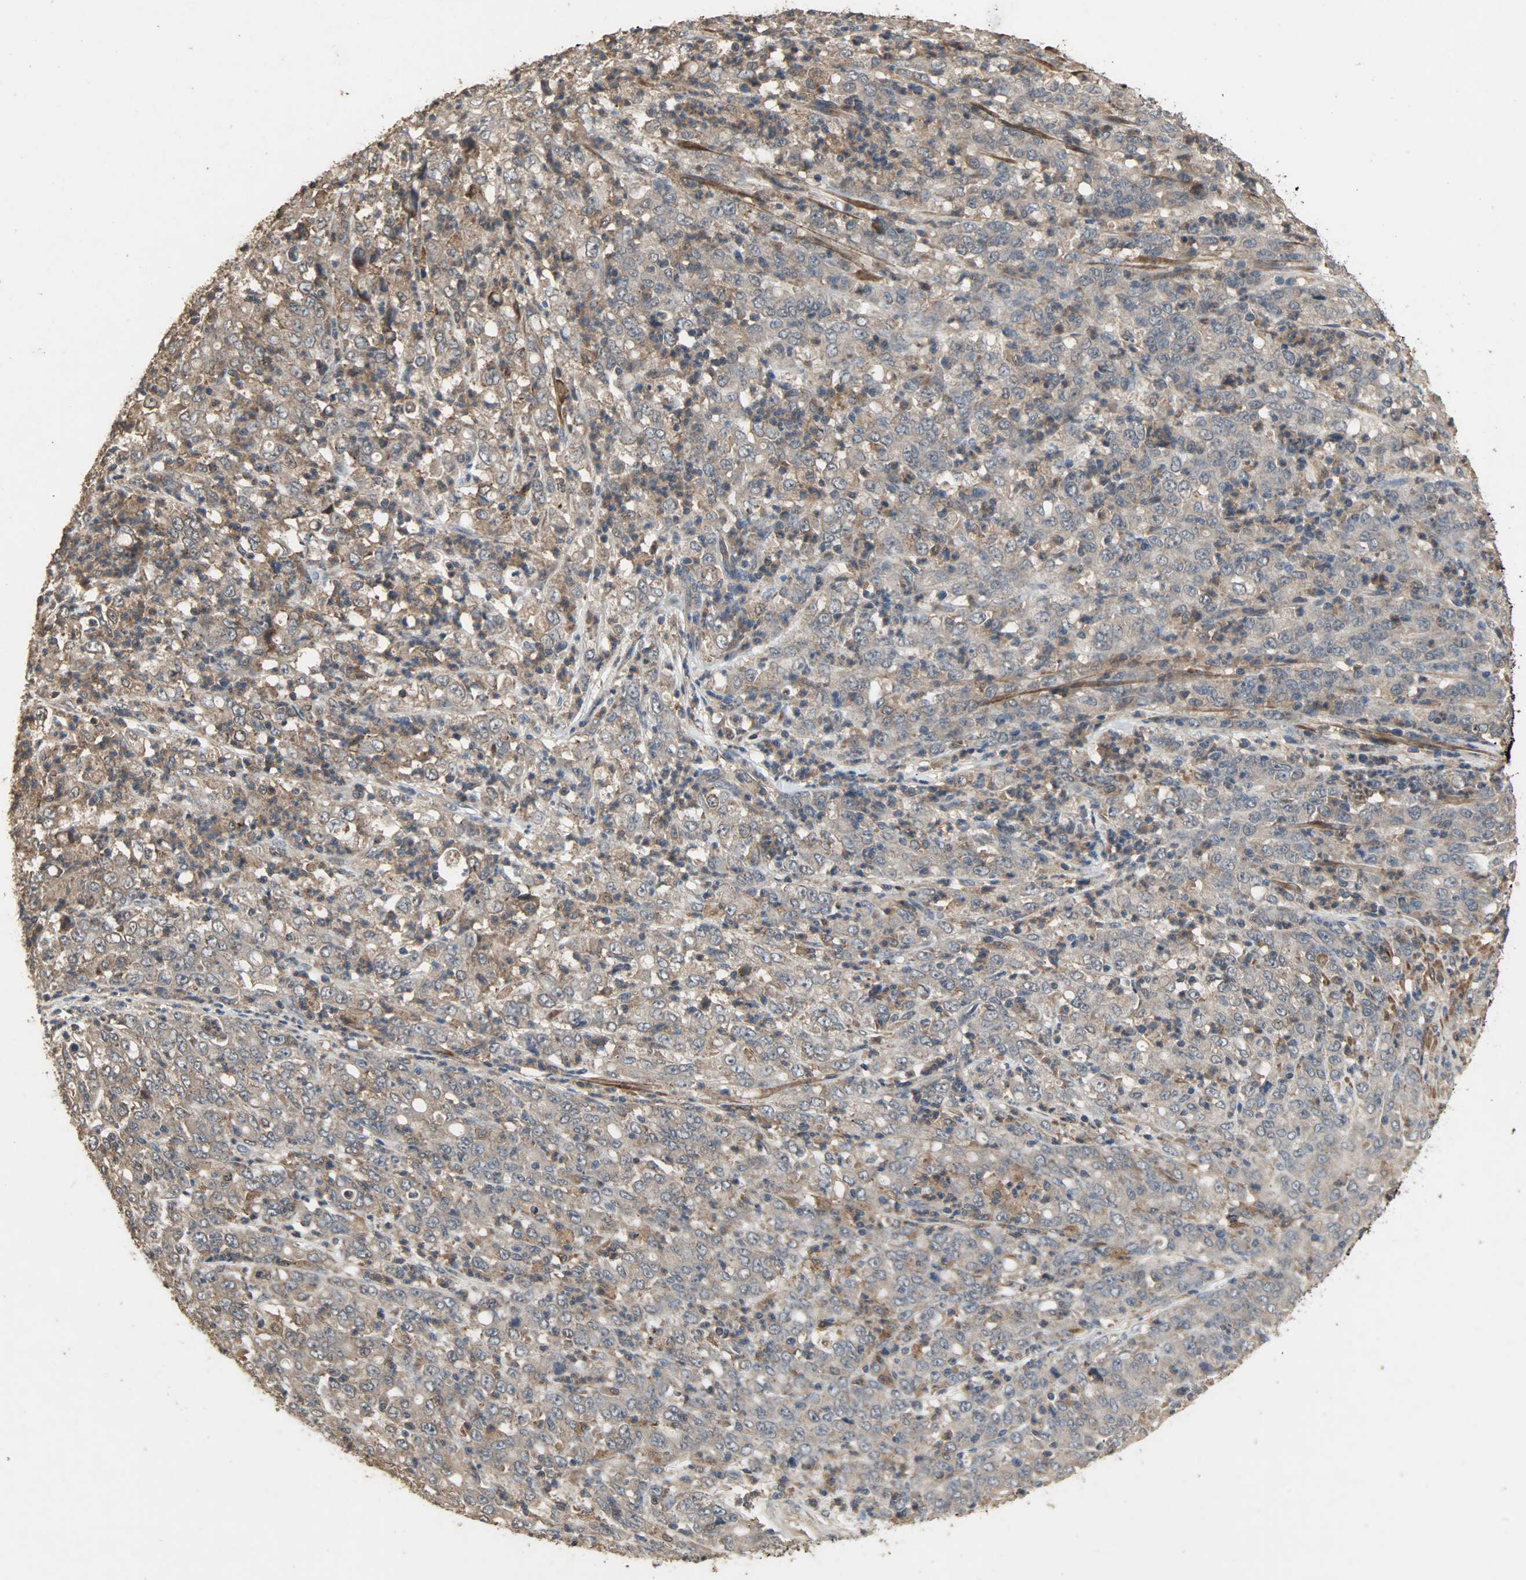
{"staining": {"intensity": "moderate", "quantity": ">75%", "location": "cytoplasmic/membranous"}, "tissue": "stomach cancer", "cell_type": "Tumor cells", "image_type": "cancer", "snomed": [{"axis": "morphology", "description": "Adenocarcinoma, NOS"}, {"axis": "topography", "description": "Stomach, lower"}], "caption": "DAB (3,3'-diaminobenzidine) immunohistochemical staining of human stomach adenocarcinoma shows moderate cytoplasmic/membranous protein expression in approximately >75% of tumor cells. Immunohistochemistry stains the protein of interest in brown and the nuclei are stained blue.", "gene": "CDKN2C", "patient": {"sex": "female", "age": 71}}